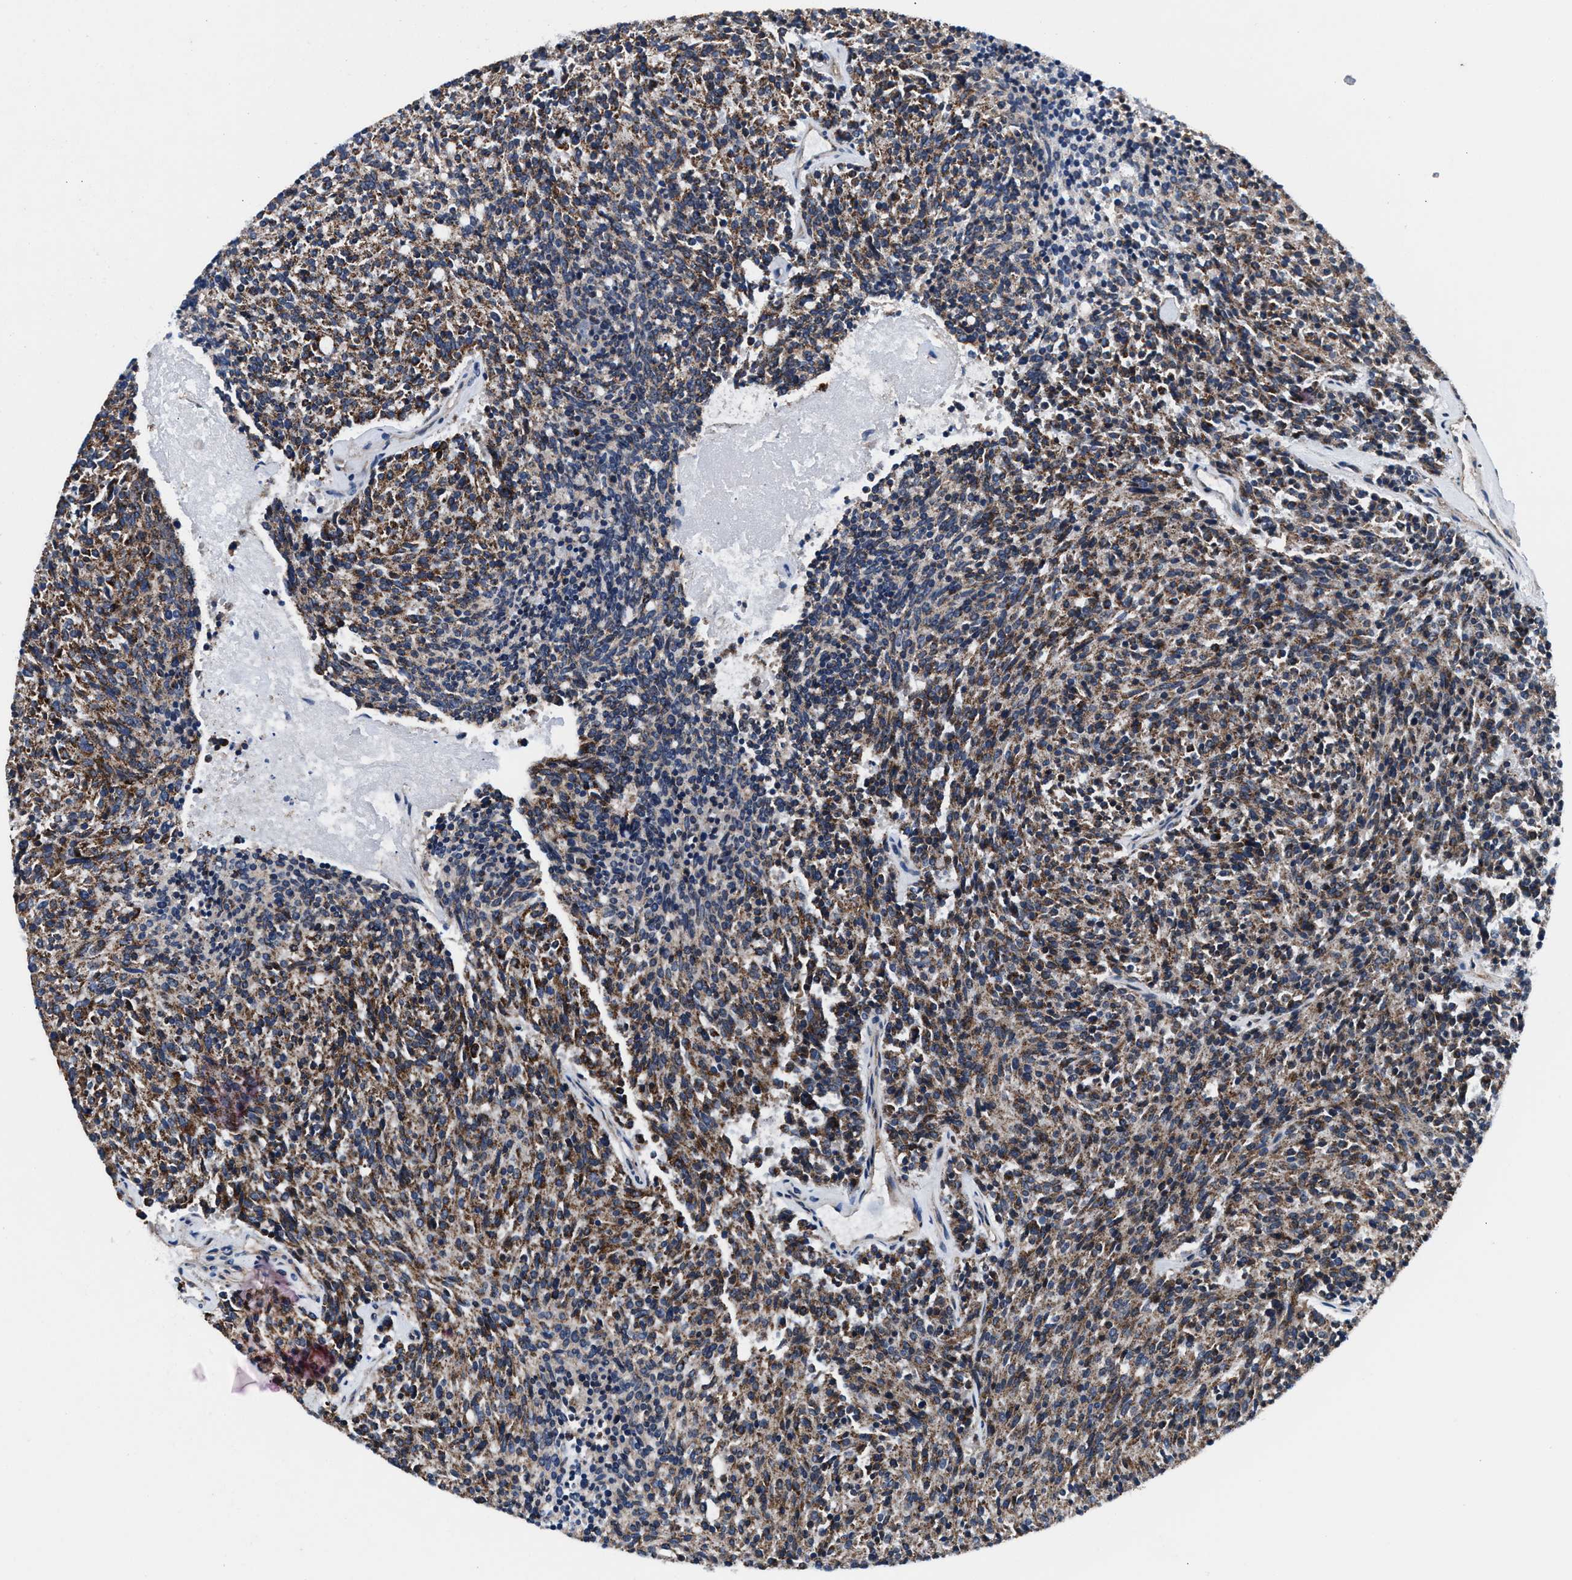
{"staining": {"intensity": "moderate", "quantity": ">75%", "location": "cytoplasmic/membranous"}, "tissue": "carcinoid", "cell_type": "Tumor cells", "image_type": "cancer", "snomed": [{"axis": "morphology", "description": "Carcinoid, malignant, NOS"}, {"axis": "topography", "description": "Pancreas"}], "caption": "Immunohistochemical staining of malignant carcinoid reveals medium levels of moderate cytoplasmic/membranous positivity in about >75% of tumor cells.", "gene": "NKTR", "patient": {"sex": "female", "age": 54}}